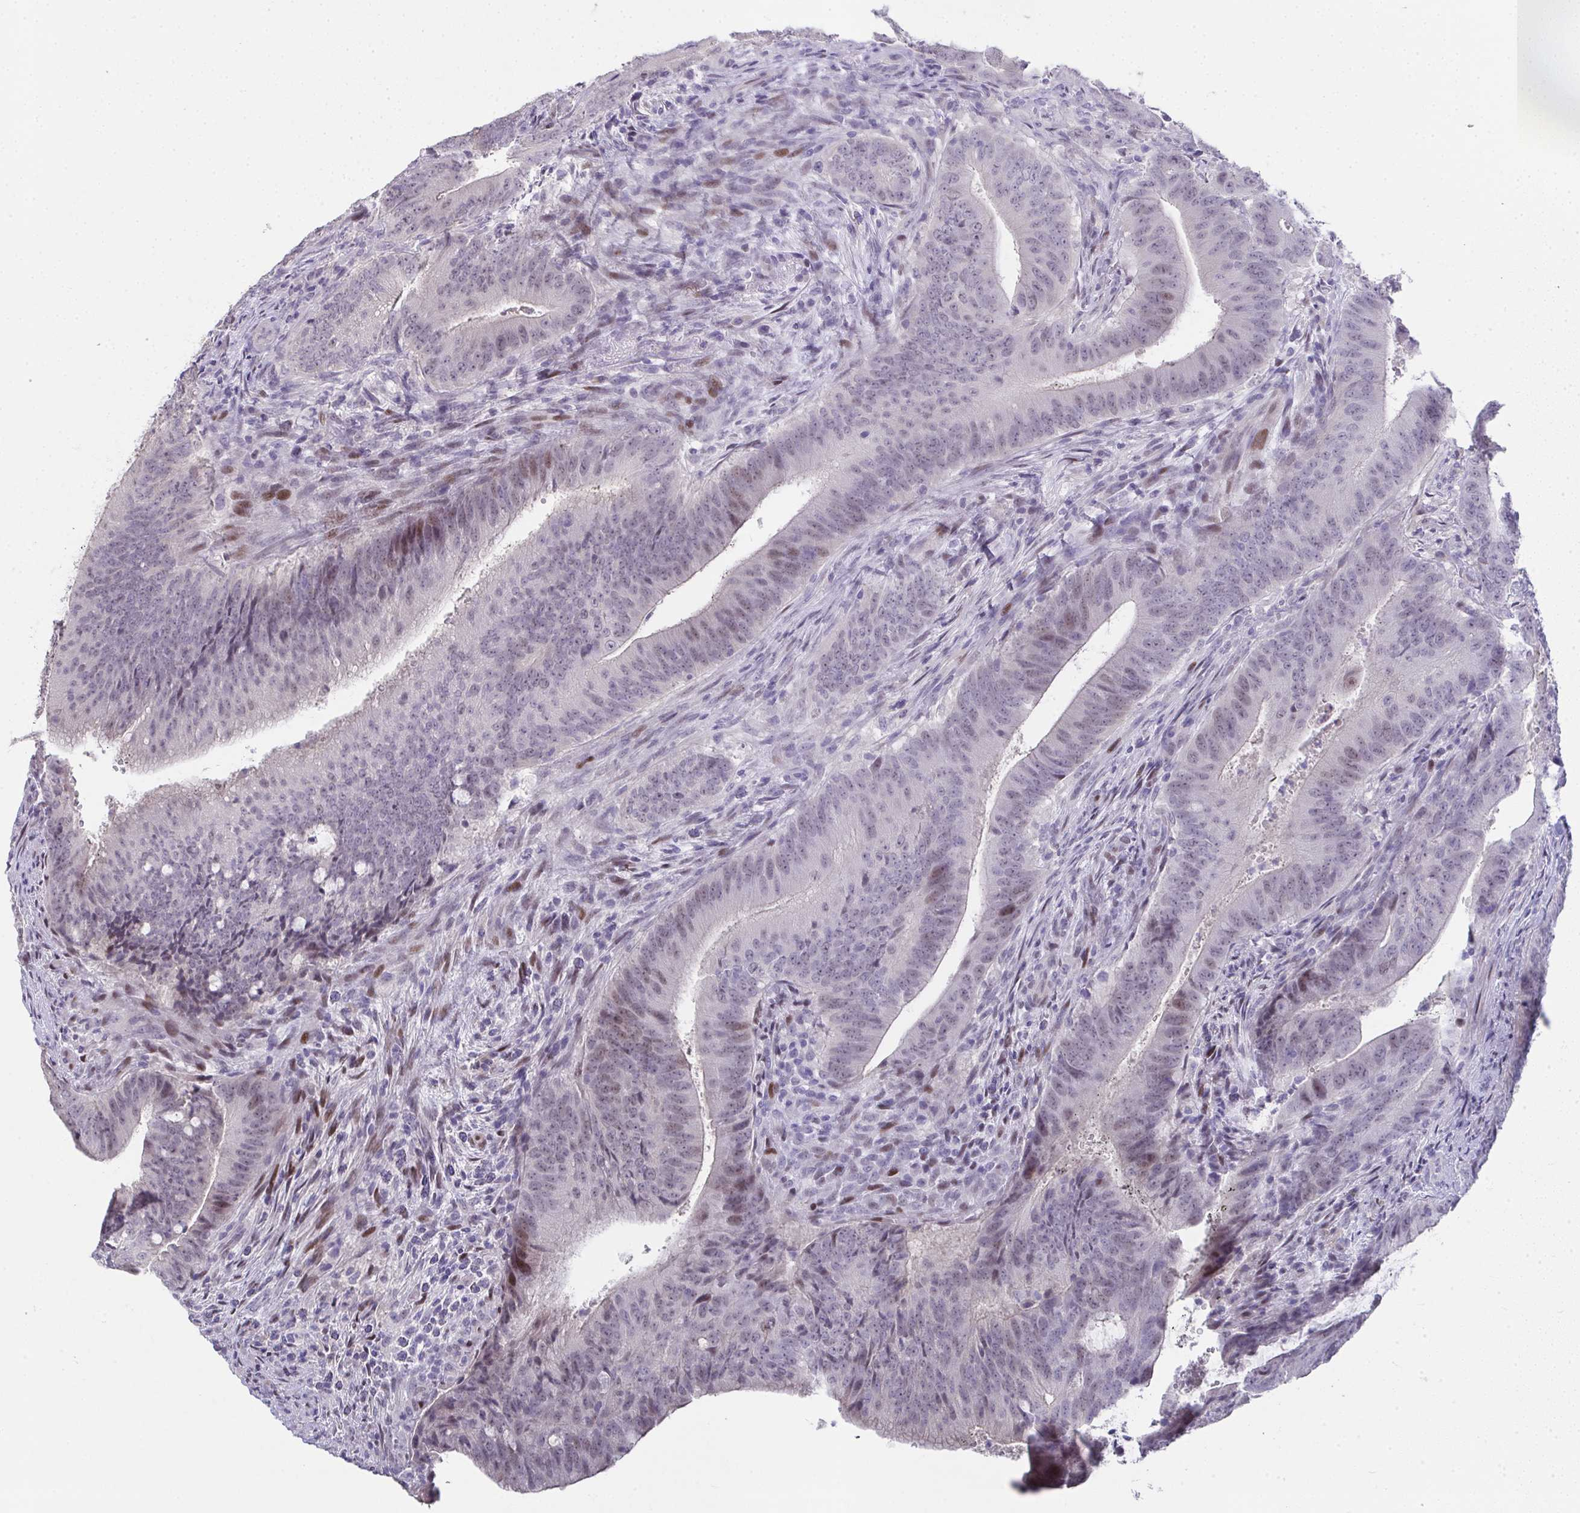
{"staining": {"intensity": "moderate", "quantity": "<25%", "location": "nuclear"}, "tissue": "colorectal cancer", "cell_type": "Tumor cells", "image_type": "cancer", "snomed": [{"axis": "morphology", "description": "Adenocarcinoma, NOS"}, {"axis": "topography", "description": "Colon"}], "caption": "Moderate nuclear positivity is appreciated in about <25% of tumor cells in colorectal cancer (adenocarcinoma).", "gene": "GALNT16", "patient": {"sex": "female", "age": 43}}